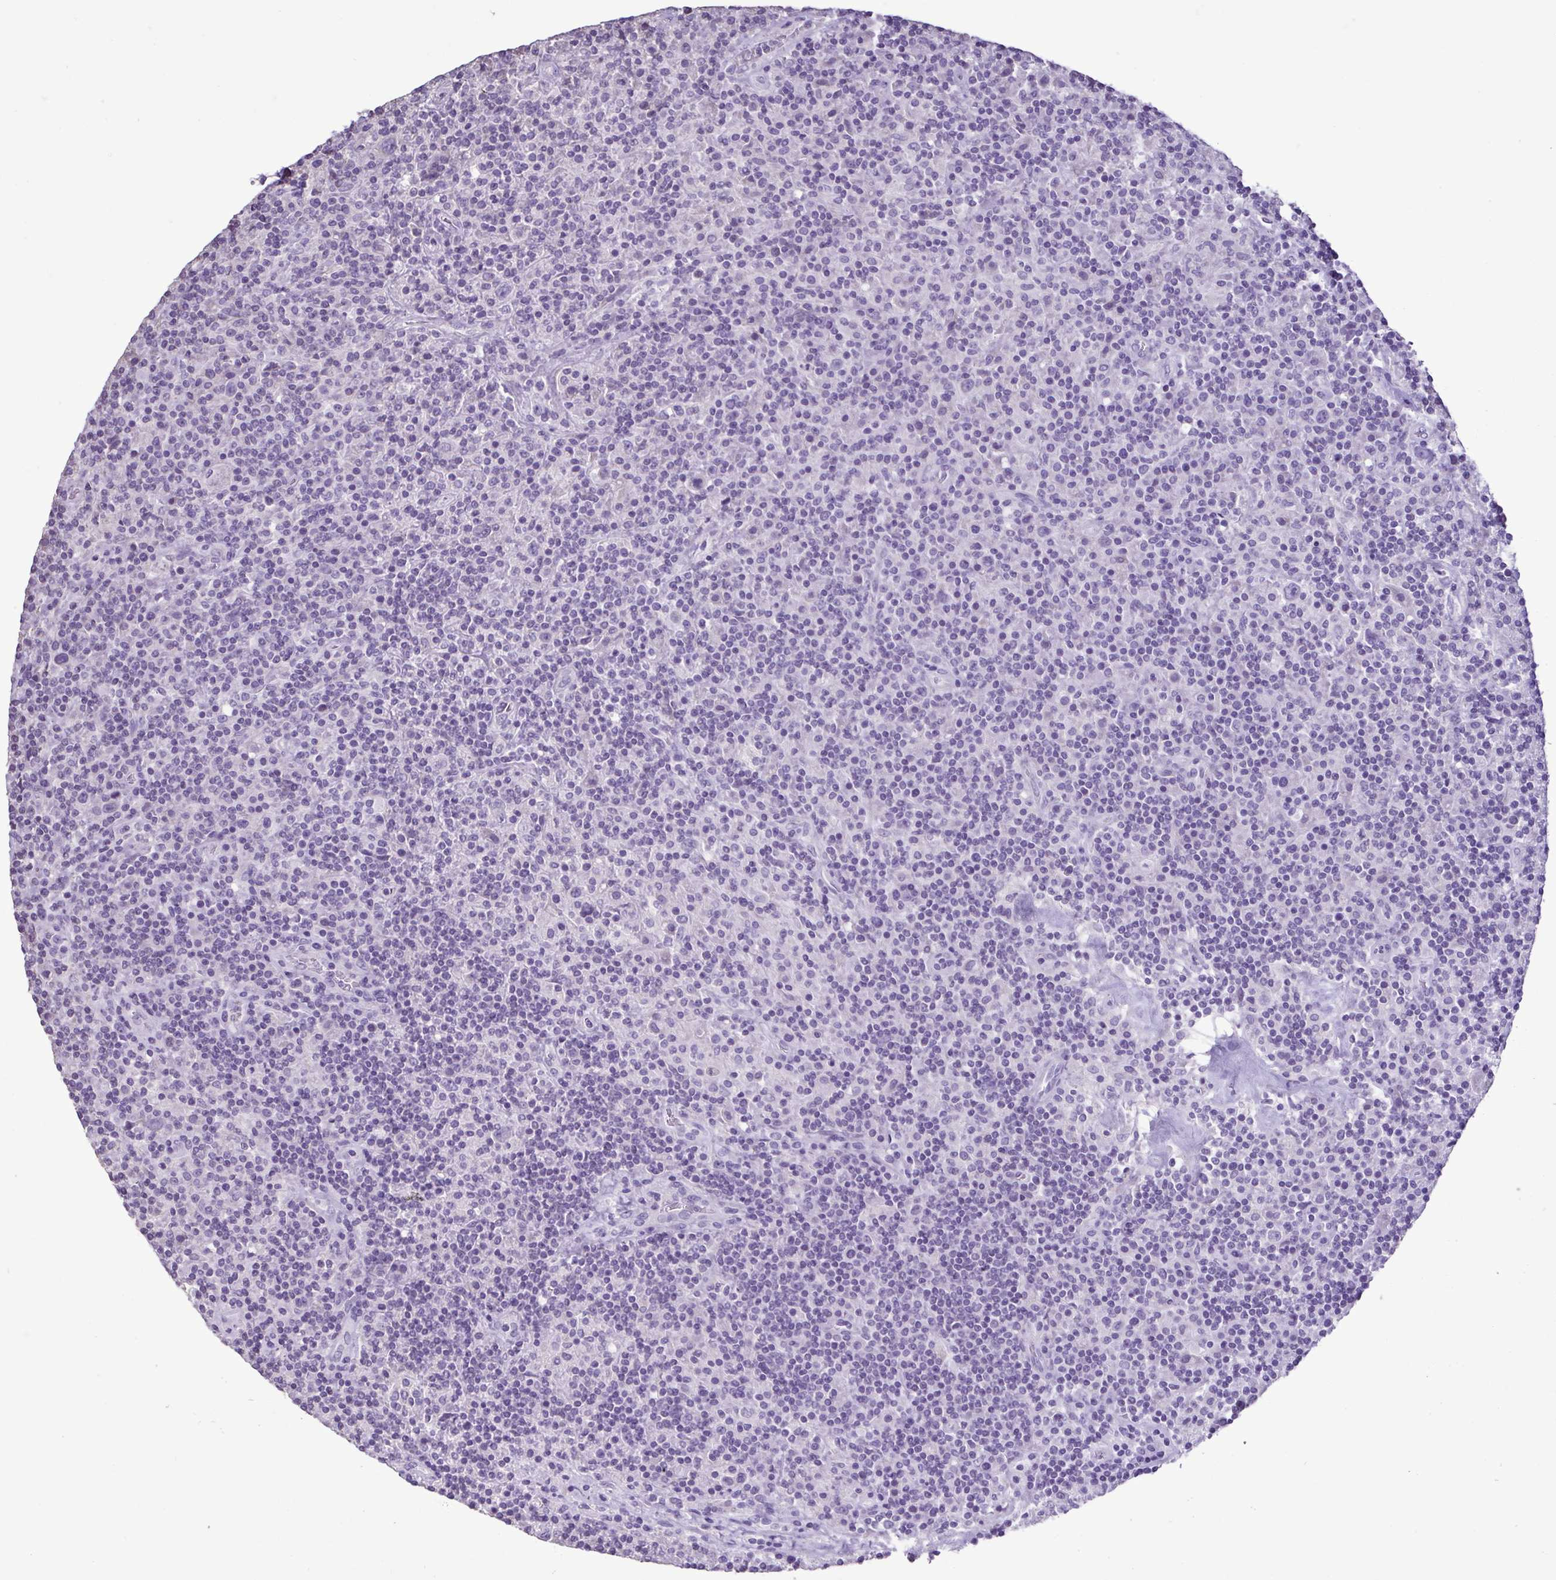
{"staining": {"intensity": "negative", "quantity": "none", "location": "none"}, "tissue": "lymphoma", "cell_type": "Tumor cells", "image_type": "cancer", "snomed": [{"axis": "morphology", "description": "Hodgkin's disease, NOS"}, {"axis": "topography", "description": "Lymph node"}], "caption": "Tumor cells show no significant protein expression in lymphoma.", "gene": "PLA2G4E", "patient": {"sex": "male", "age": 70}}